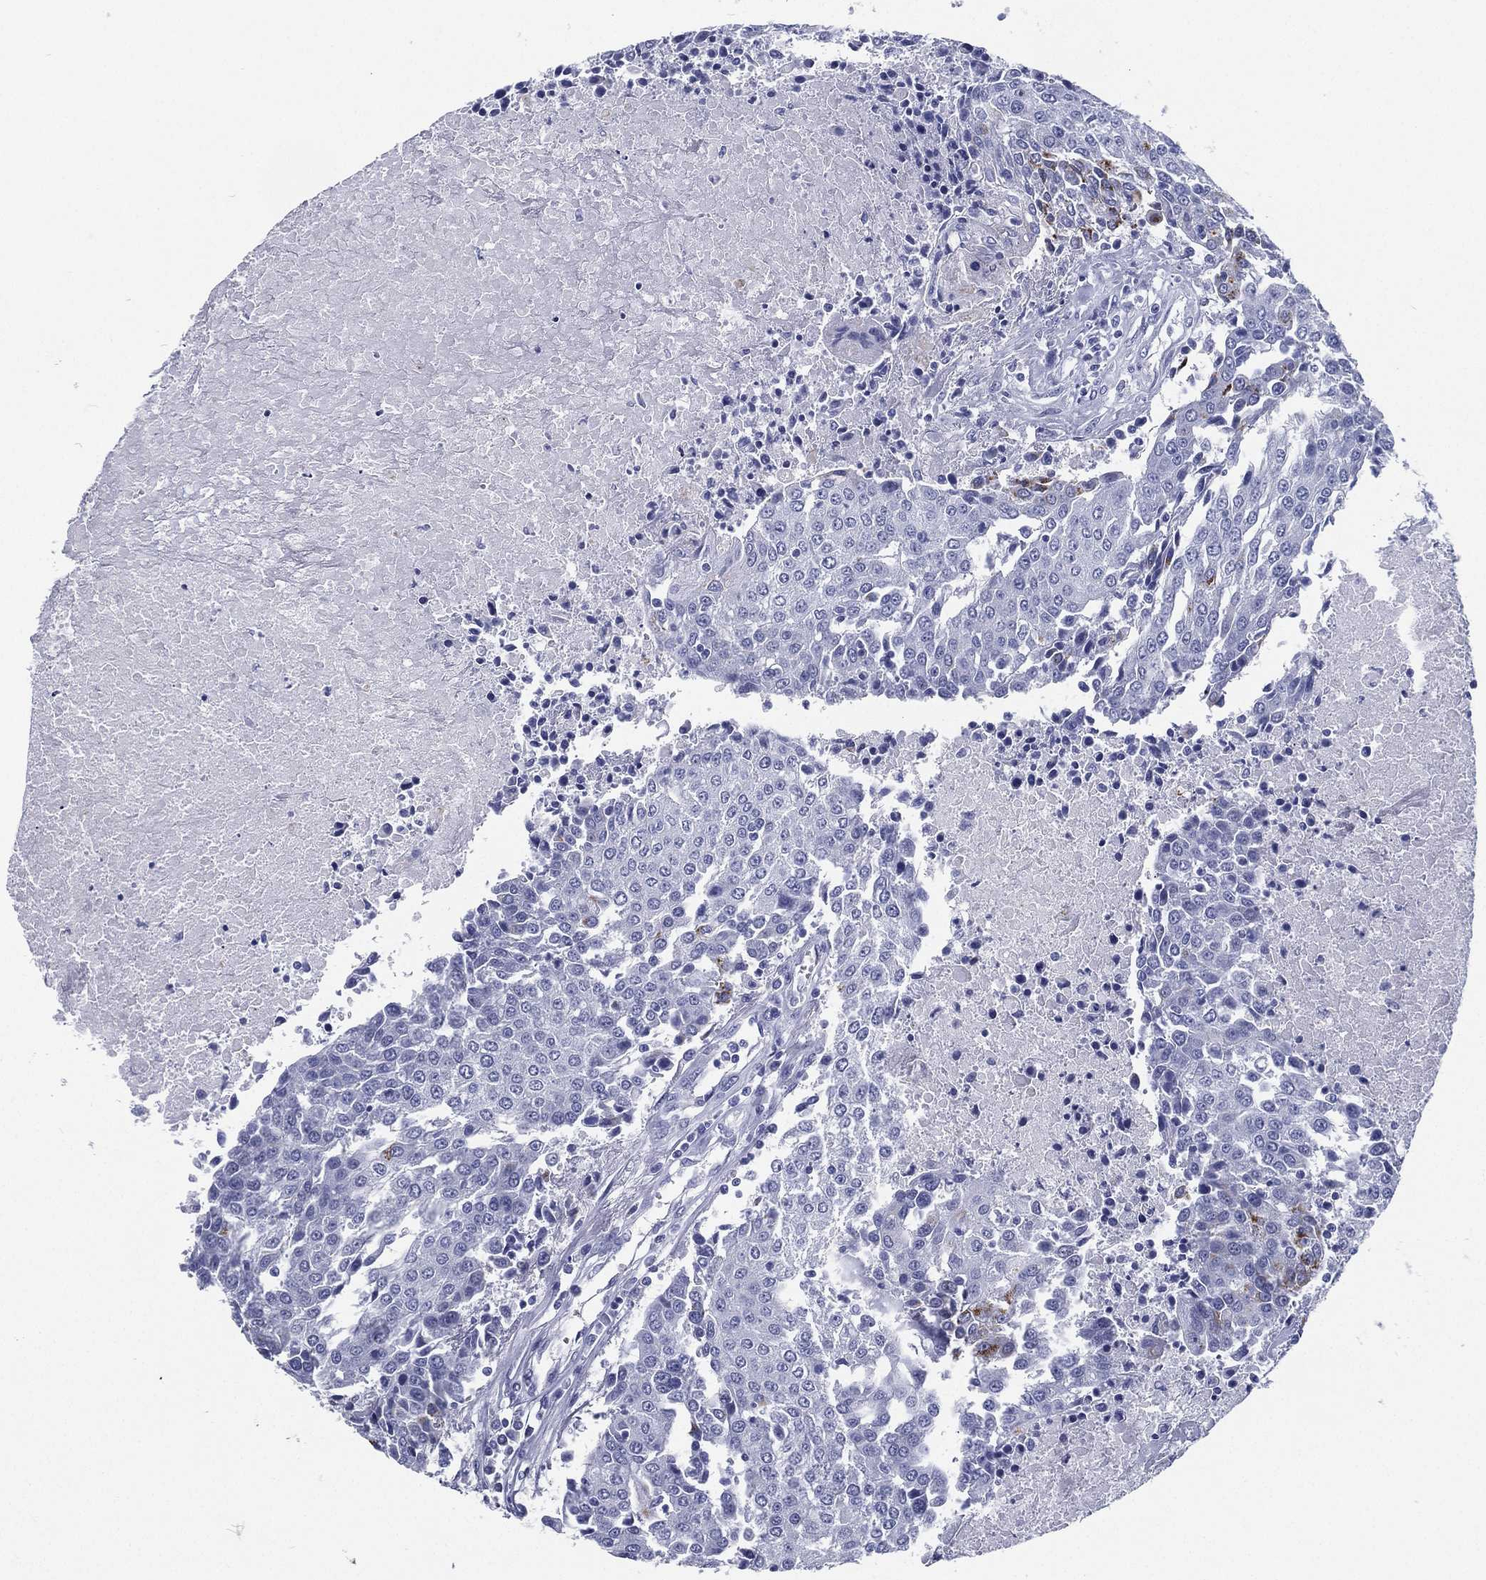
{"staining": {"intensity": "negative", "quantity": "none", "location": "none"}, "tissue": "urothelial cancer", "cell_type": "Tumor cells", "image_type": "cancer", "snomed": [{"axis": "morphology", "description": "Urothelial carcinoma, High grade"}, {"axis": "topography", "description": "Urinary bladder"}], "caption": "Tumor cells are negative for protein expression in human urothelial cancer.", "gene": "RSPH4A", "patient": {"sex": "female", "age": 85}}